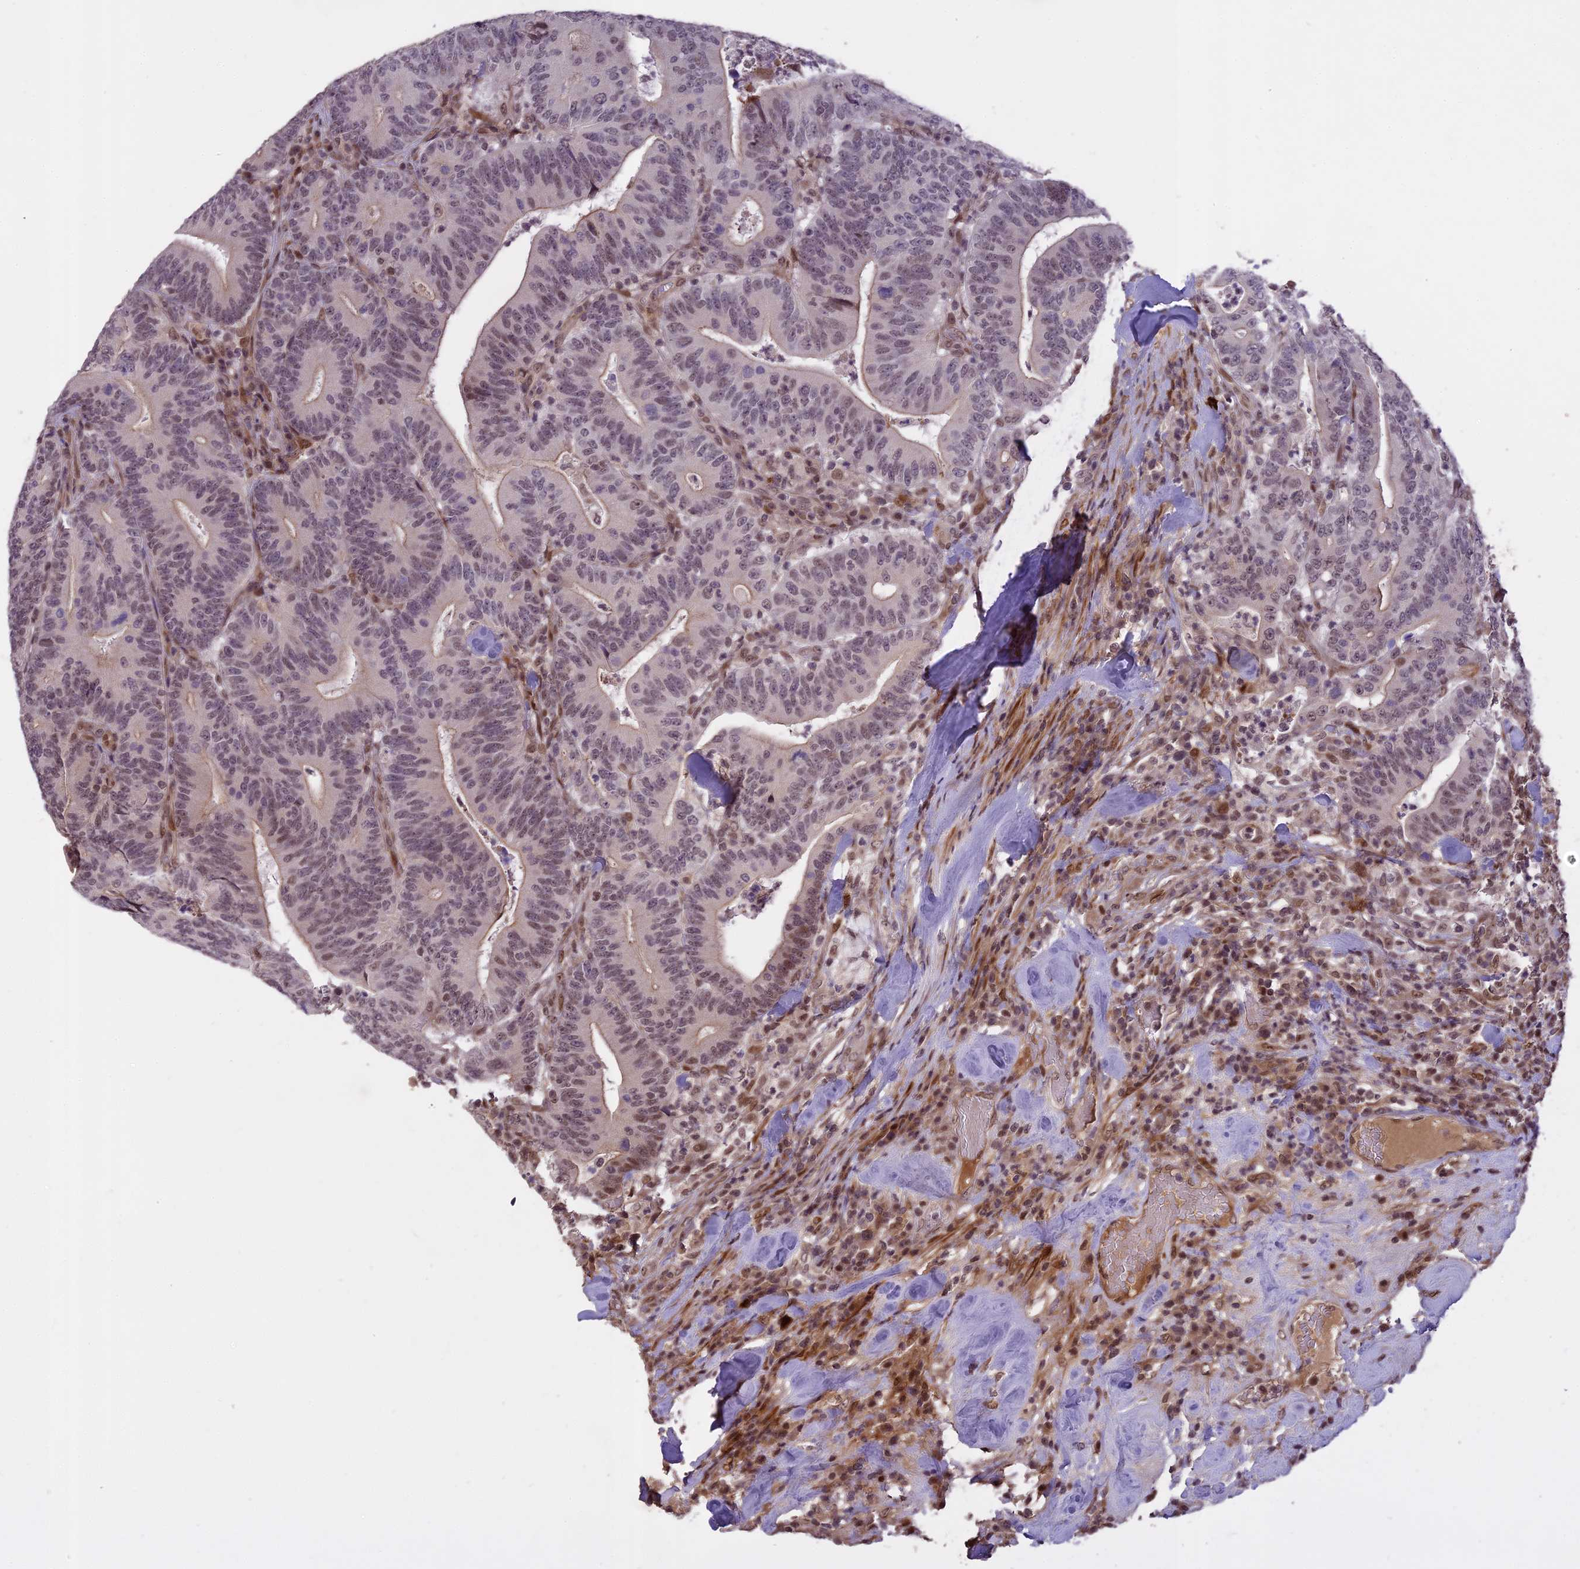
{"staining": {"intensity": "weak", "quantity": "<25%", "location": "cytoplasmic/membranous,nuclear"}, "tissue": "colorectal cancer", "cell_type": "Tumor cells", "image_type": "cancer", "snomed": [{"axis": "morphology", "description": "Adenocarcinoma, NOS"}, {"axis": "topography", "description": "Colon"}], "caption": "IHC histopathology image of neoplastic tissue: human colorectal cancer stained with DAB (3,3'-diaminobenzidine) demonstrates no significant protein positivity in tumor cells.", "gene": "PRELID2", "patient": {"sex": "female", "age": 66}}